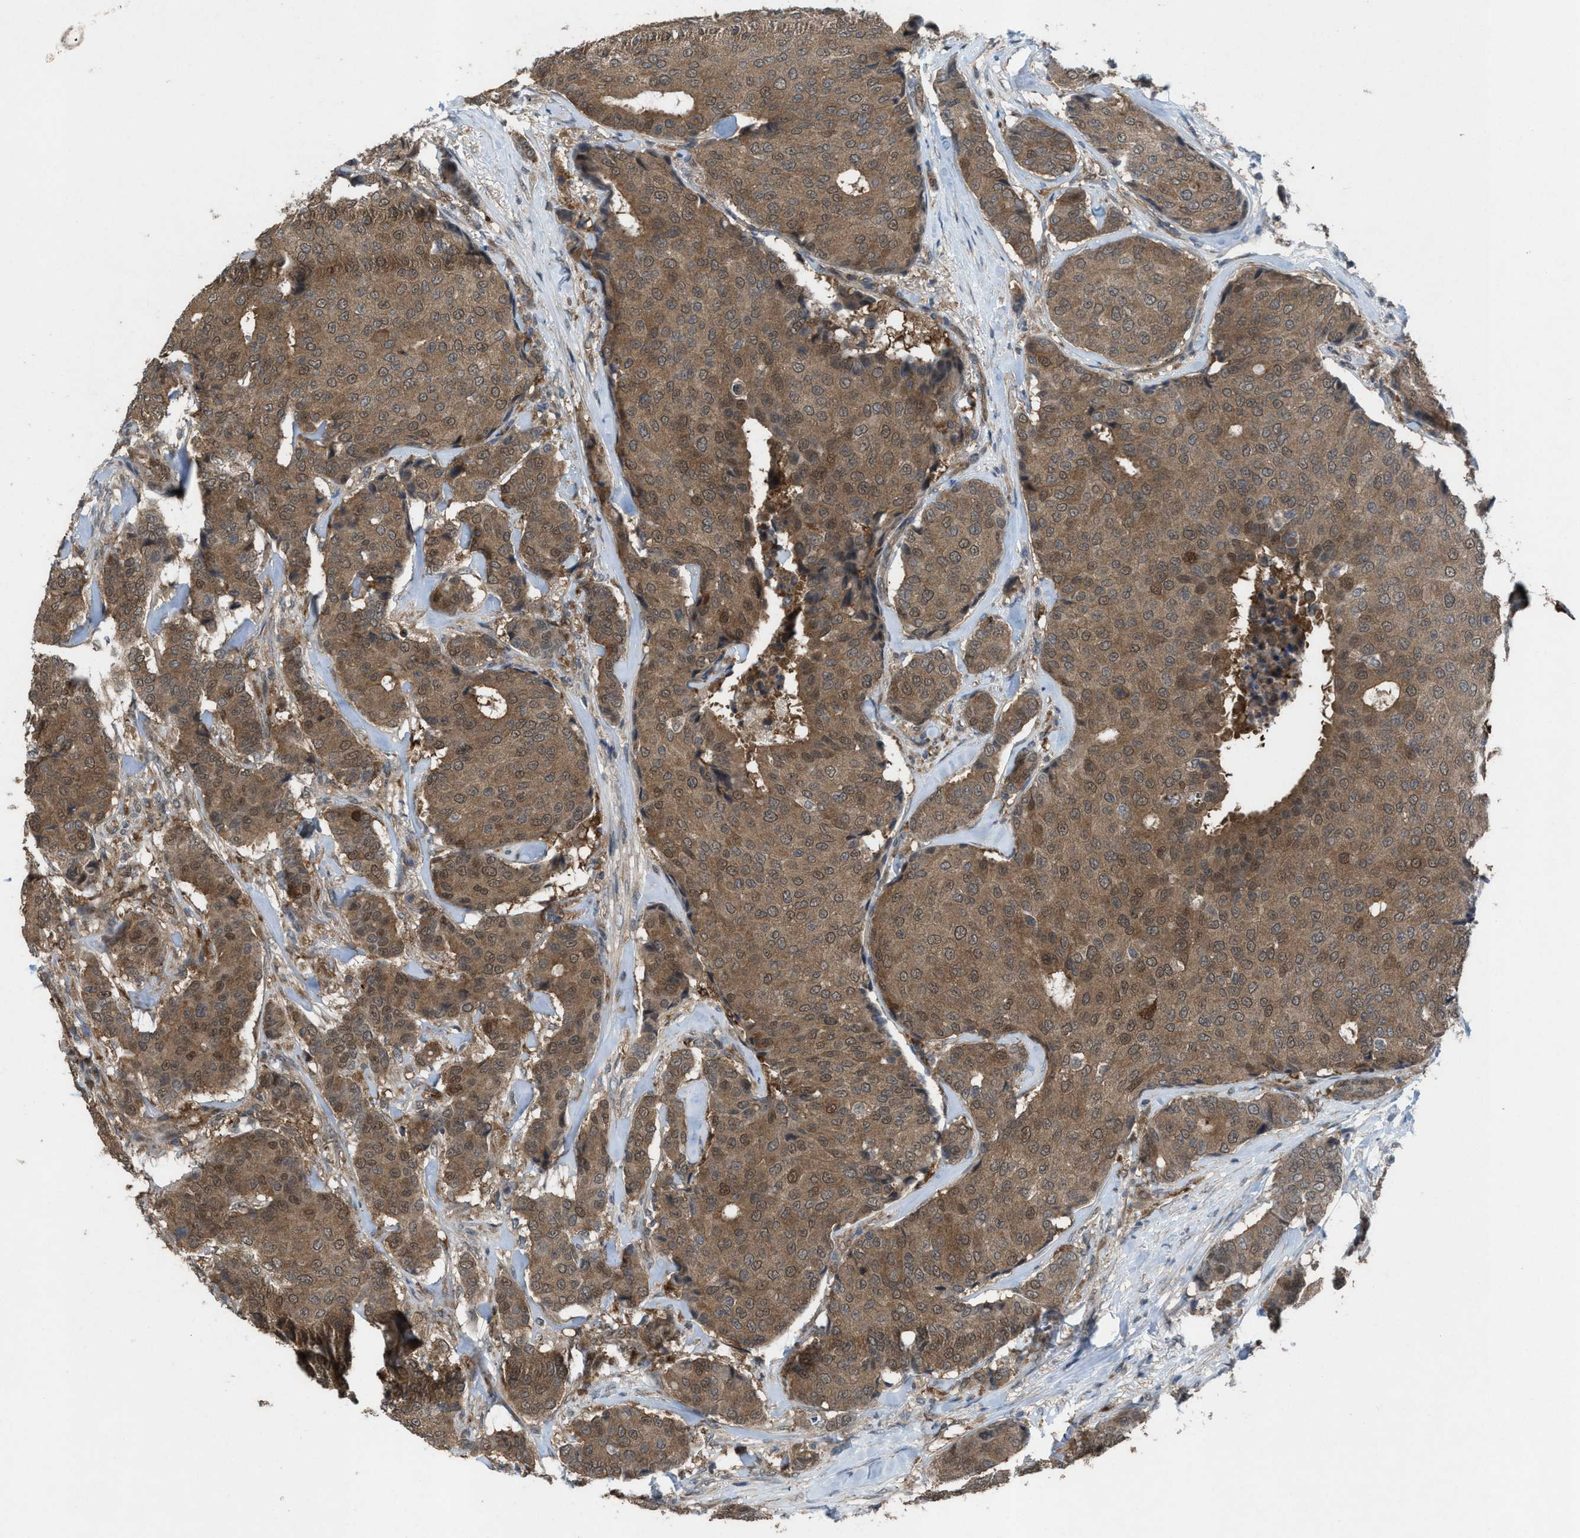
{"staining": {"intensity": "moderate", "quantity": ">75%", "location": "cytoplasmic/membranous,nuclear"}, "tissue": "breast cancer", "cell_type": "Tumor cells", "image_type": "cancer", "snomed": [{"axis": "morphology", "description": "Duct carcinoma"}, {"axis": "topography", "description": "Breast"}], "caption": "A brown stain shows moderate cytoplasmic/membranous and nuclear staining of a protein in human breast cancer tumor cells. The staining was performed using DAB (3,3'-diaminobenzidine) to visualize the protein expression in brown, while the nuclei were stained in blue with hematoxylin (Magnification: 20x).", "gene": "PLAA", "patient": {"sex": "female", "age": 75}}